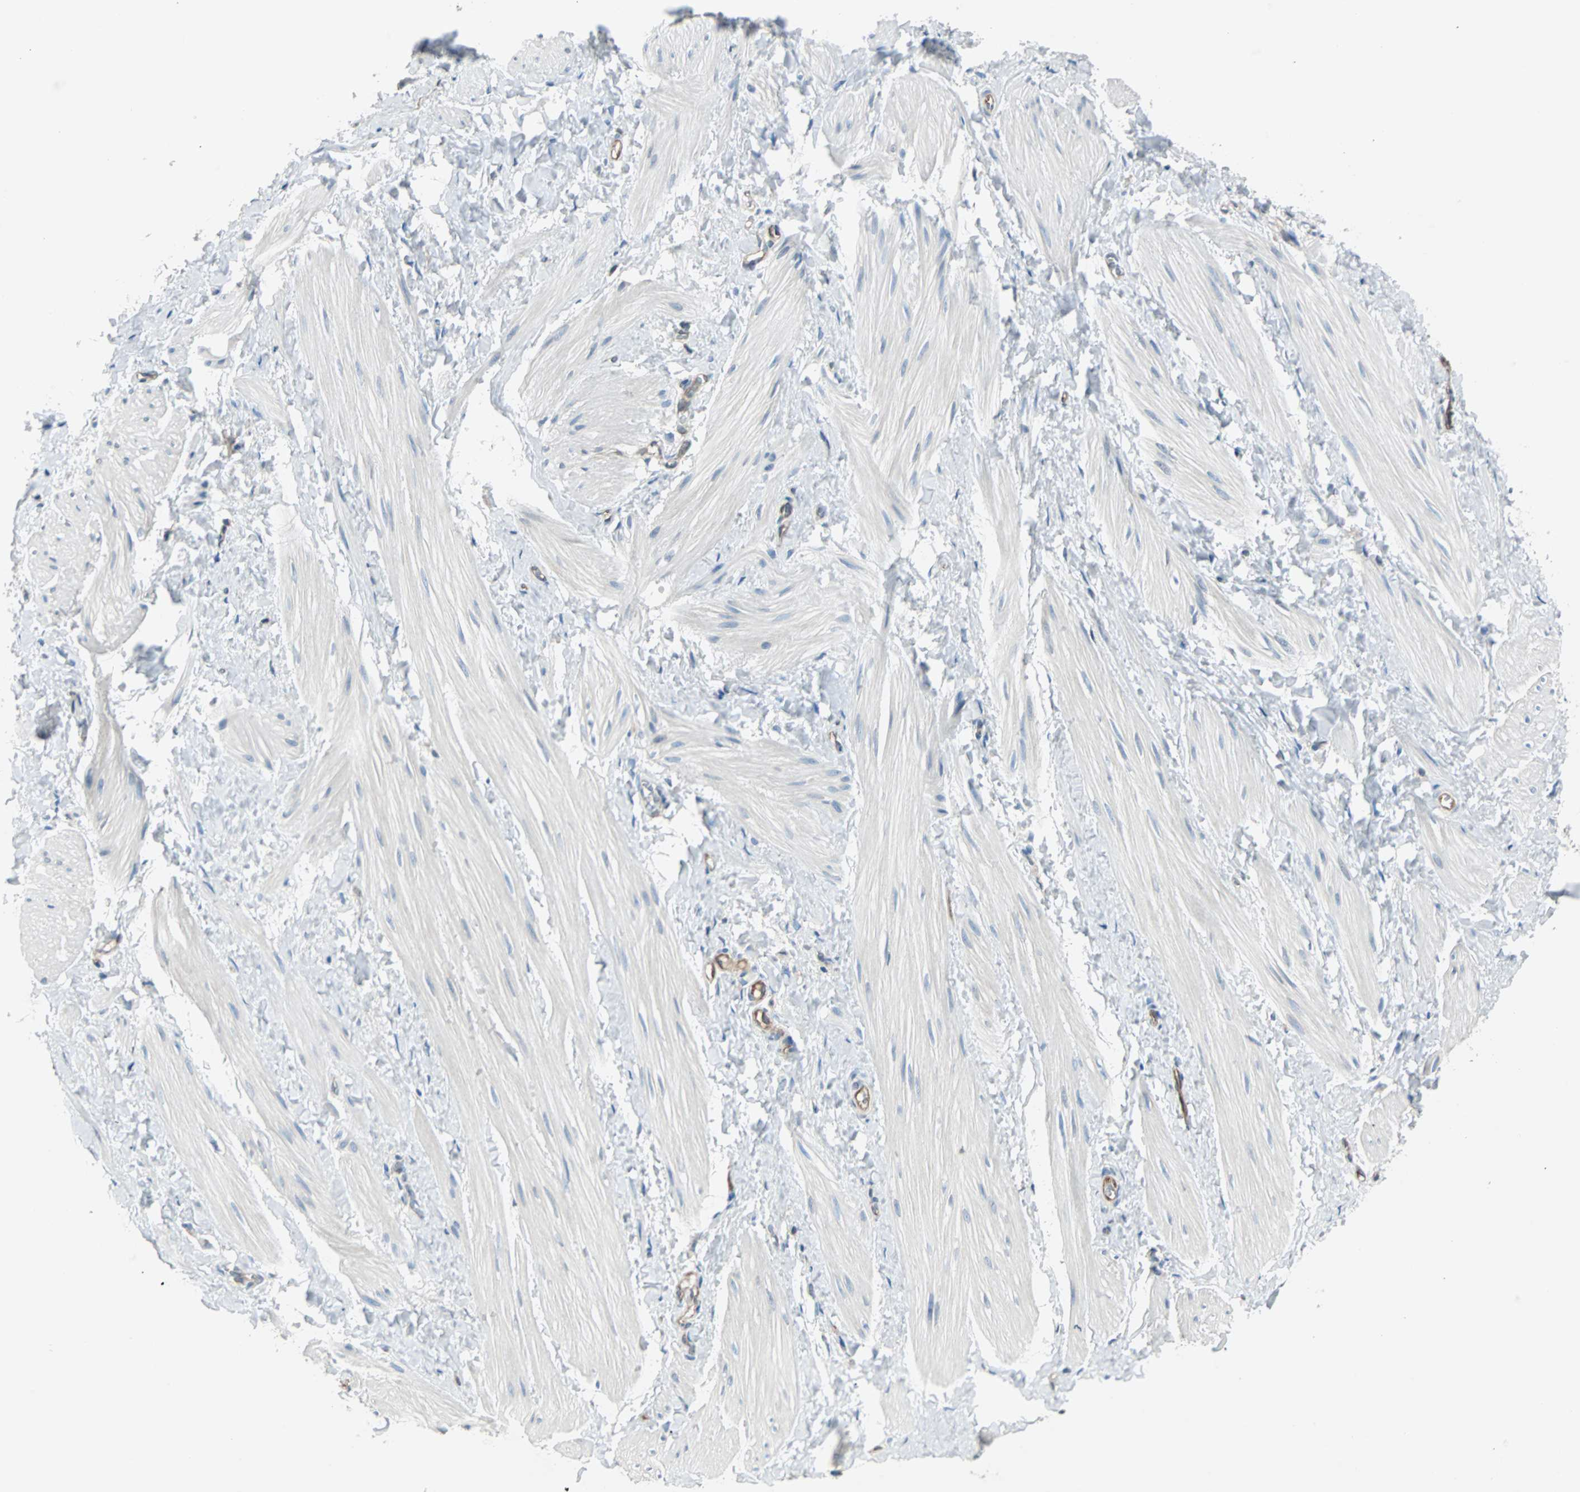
{"staining": {"intensity": "negative", "quantity": "none", "location": "none"}, "tissue": "smooth muscle", "cell_type": "Smooth muscle cells", "image_type": "normal", "snomed": [{"axis": "morphology", "description": "Normal tissue, NOS"}, {"axis": "topography", "description": "Smooth muscle"}], "caption": "Smooth muscle stained for a protein using immunohistochemistry displays no expression smooth muscle cells.", "gene": "SWAP70", "patient": {"sex": "male", "age": 16}}